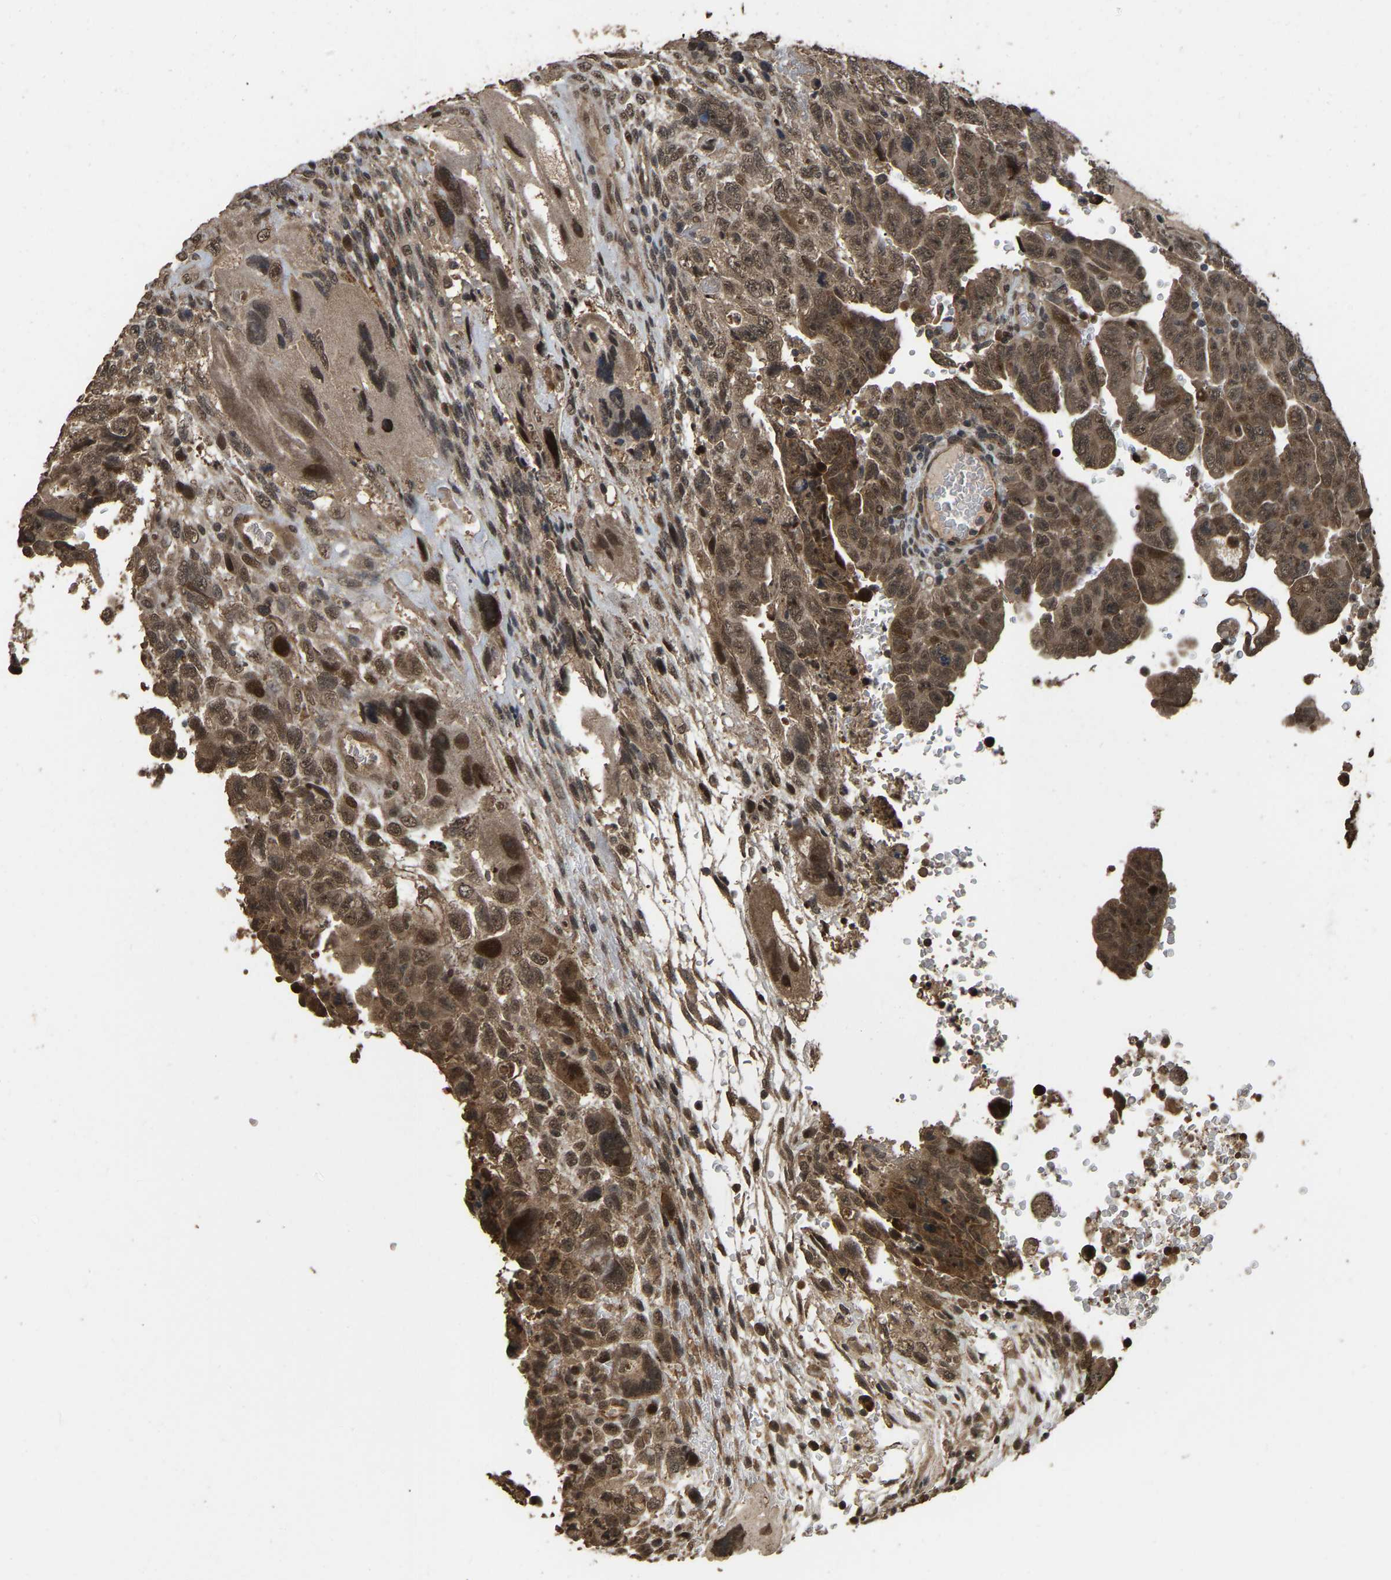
{"staining": {"intensity": "moderate", "quantity": ">75%", "location": "cytoplasmic/membranous,nuclear"}, "tissue": "testis cancer", "cell_type": "Tumor cells", "image_type": "cancer", "snomed": [{"axis": "morphology", "description": "Carcinoma, Embryonal, NOS"}, {"axis": "topography", "description": "Testis"}], "caption": "Protein expression analysis of human embryonal carcinoma (testis) reveals moderate cytoplasmic/membranous and nuclear positivity in about >75% of tumor cells. The protein of interest is shown in brown color, while the nuclei are stained blue.", "gene": "ARHGAP23", "patient": {"sex": "male", "age": 28}}